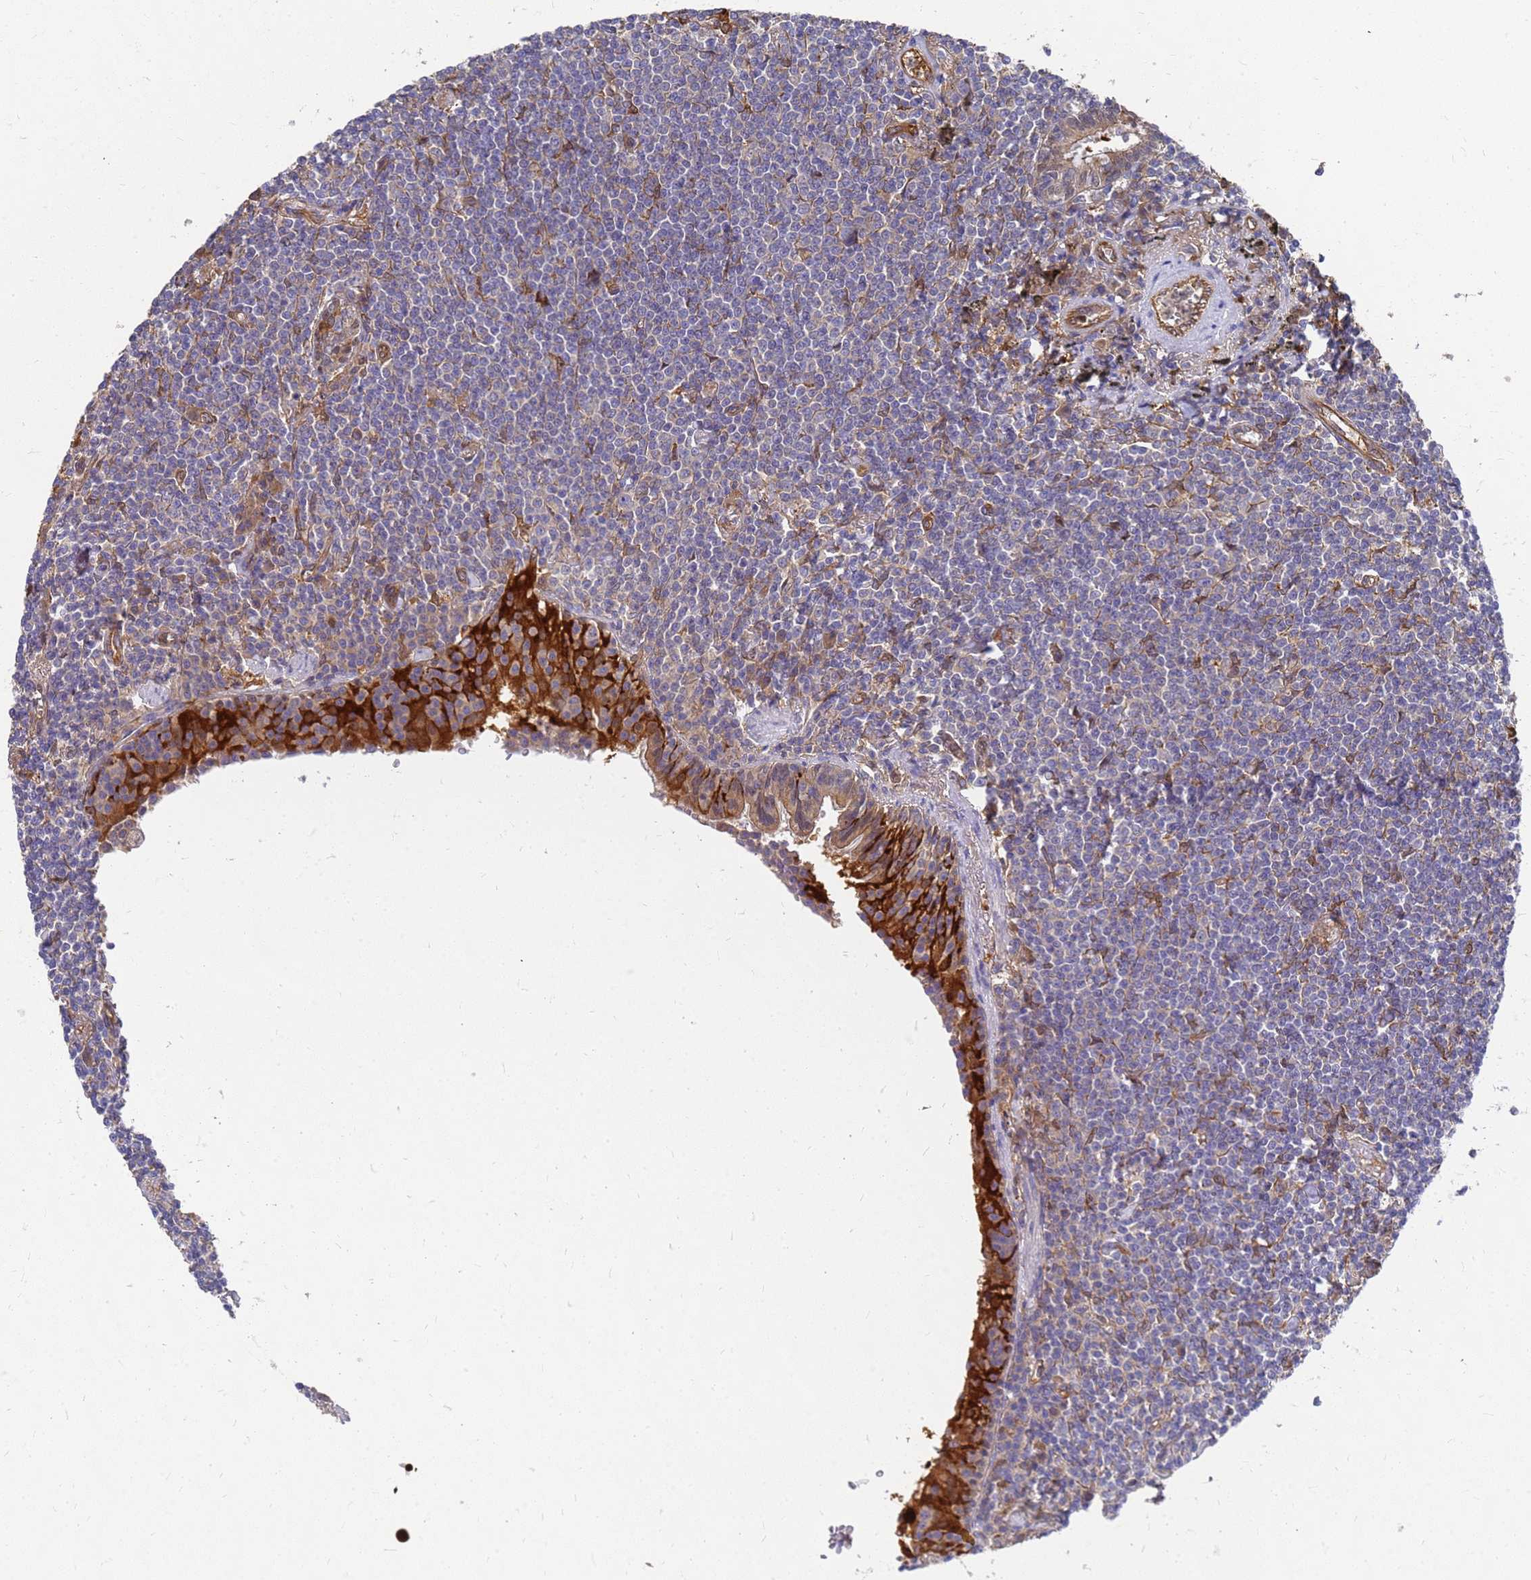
{"staining": {"intensity": "negative", "quantity": "none", "location": "none"}, "tissue": "lymphoma", "cell_type": "Tumor cells", "image_type": "cancer", "snomed": [{"axis": "morphology", "description": "Malignant lymphoma, non-Hodgkin's type, Low grade"}, {"axis": "topography", "description": "Lung"}], "caption": "Immunohistochemical staining of human lymphoma displays no significant staining in tumor cells.", "gene": "SLC35E2B", "patient": {"sex": "female", "age": 71}}